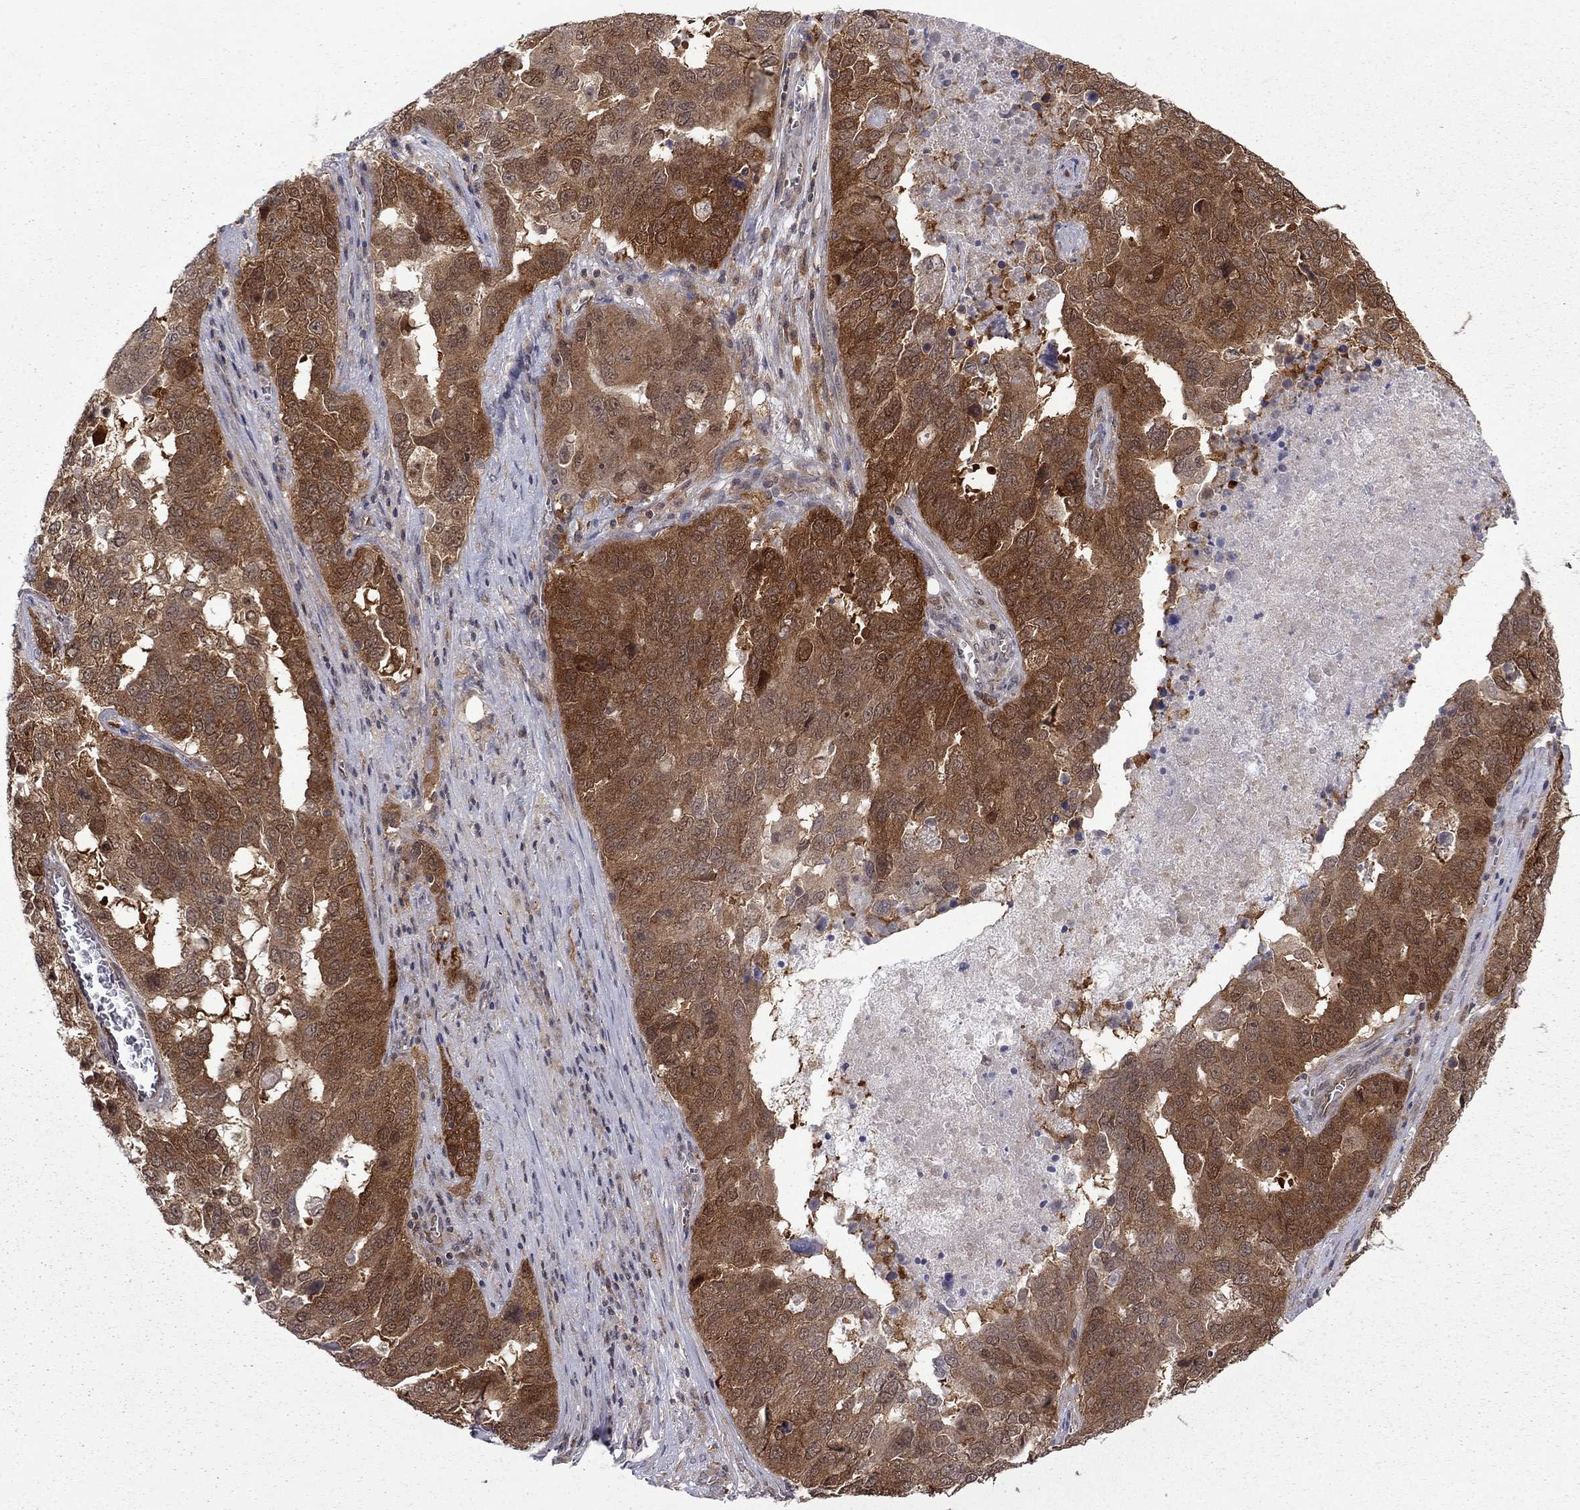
{"staining": {"intensity": "strong", "quantity": ">75%", "location": "cytoplasmic/membranous"}, "tissue": "ovarian cancer", "cell_type": "Tumor cells", "image_type": "cancer", "snomed": [{"axis": "morphology", "description": "Carcinoma, endometroid"}, {"axis": "topography", "description": "Soft tissue"}, {"axis": "topography", "description": "Ovary"}], "caption": "Immunohistochemical staining of human ovarian cancer (endometroid carcinoma) demonstrates high levels of strong cytoplasmic/membranous staining in approximately >75% of tumor cells.", "gene": "NAA50", "patient": {"sex": "female", "age": 52}}